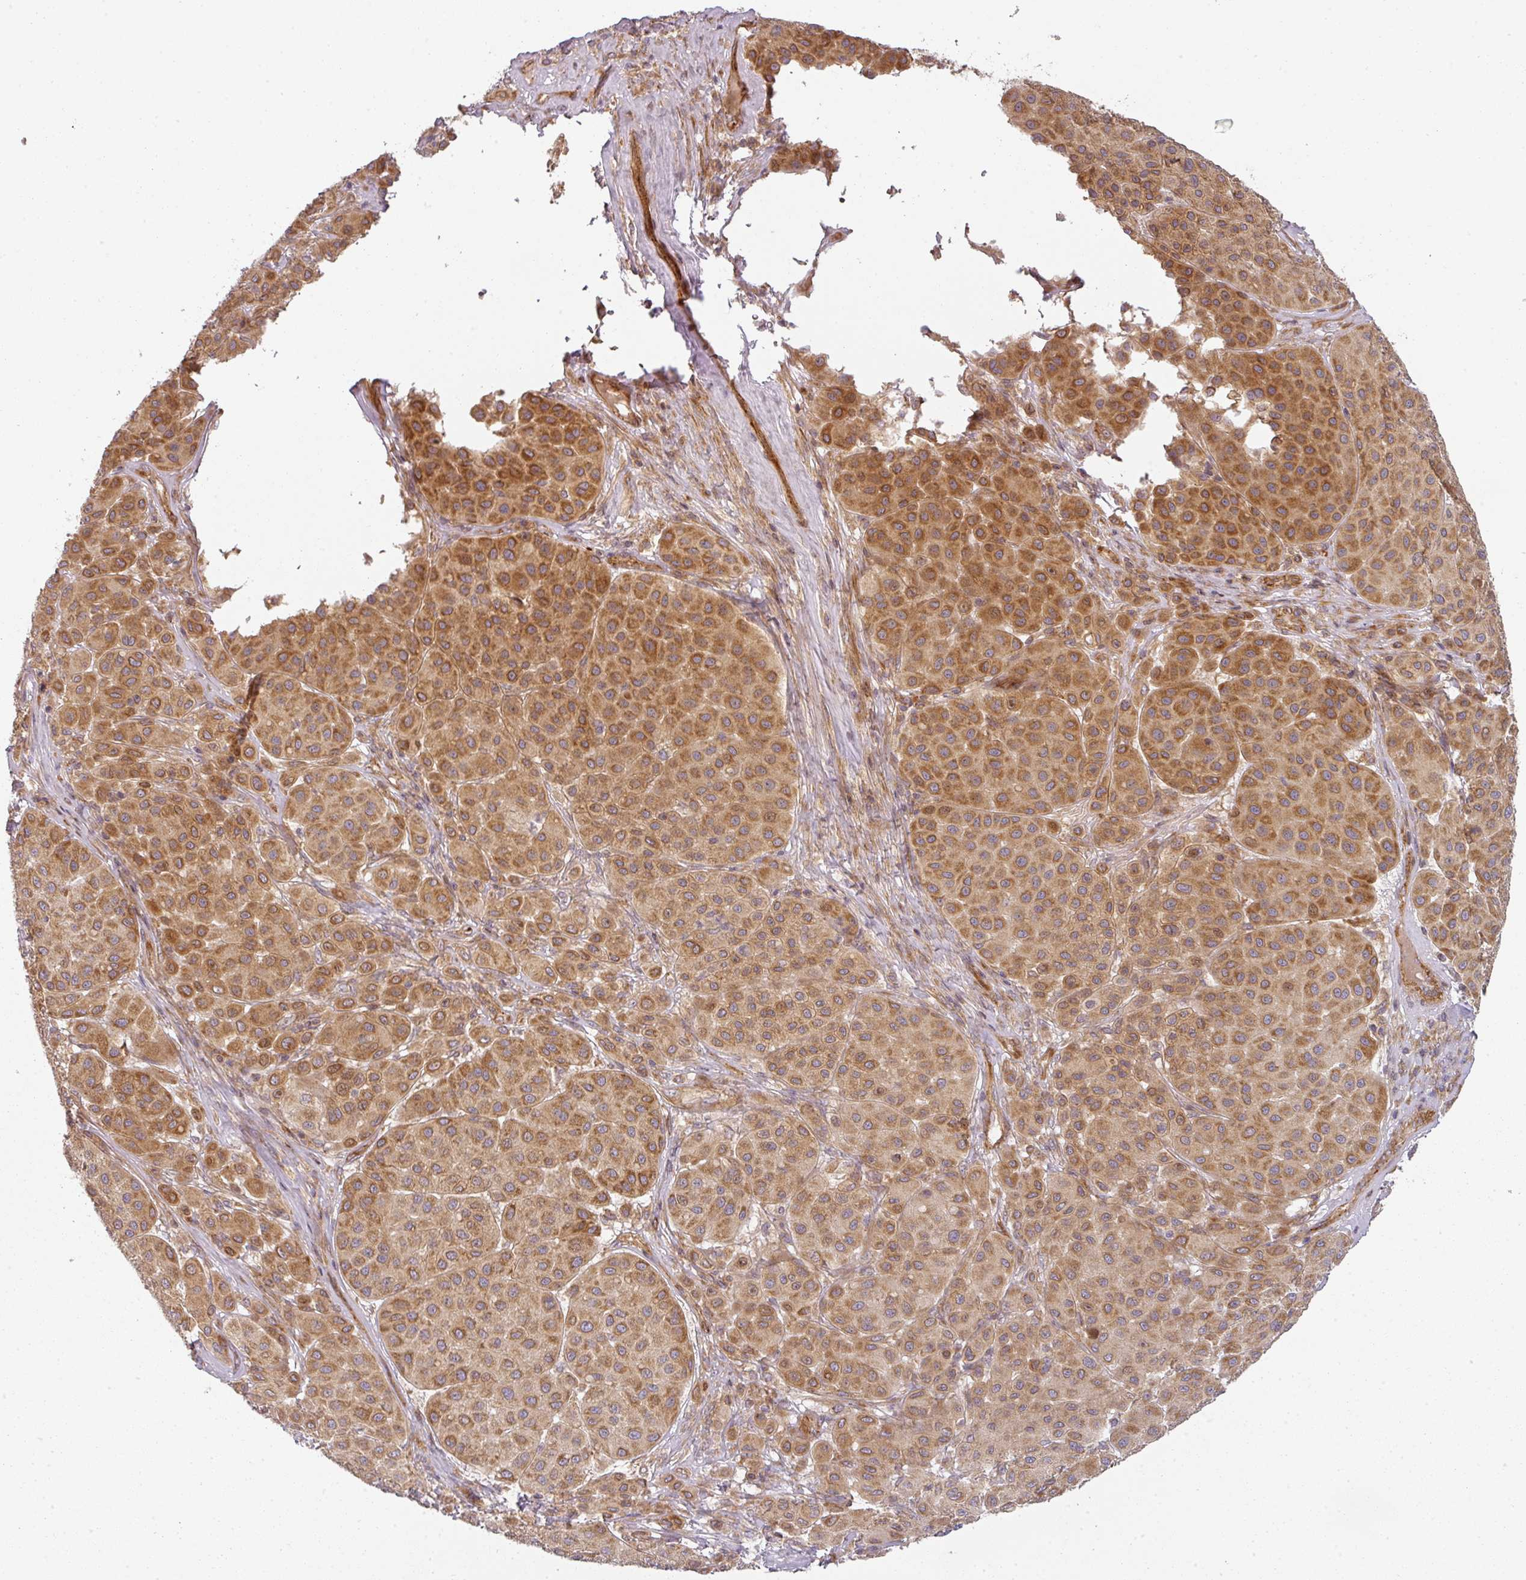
{"staining": {"intensity": "strong", "quantity": ">75%", "location": "cytoplasmic/membranous"}, "tissue": "melanoma", "cell_type": "Tumor cells", "image_type": "cancer", "snomed": [{"axis": "morphology", "description": "Malignant melanoma, Metastatic site"}, {"axis": "topography", "description": "Smooth muscle"}], "caption": "This histopathology image exhibits malignant melanoma (metastatic site) stained with immunohistochemistry to label a protein in brown. The cytoplasmic/membranous of tumor cells show strong positivity for the protein. Nuclei are counter-stained blue.", "gene": "CNOT1", "patient": {"sex": "male", "age": 41}}